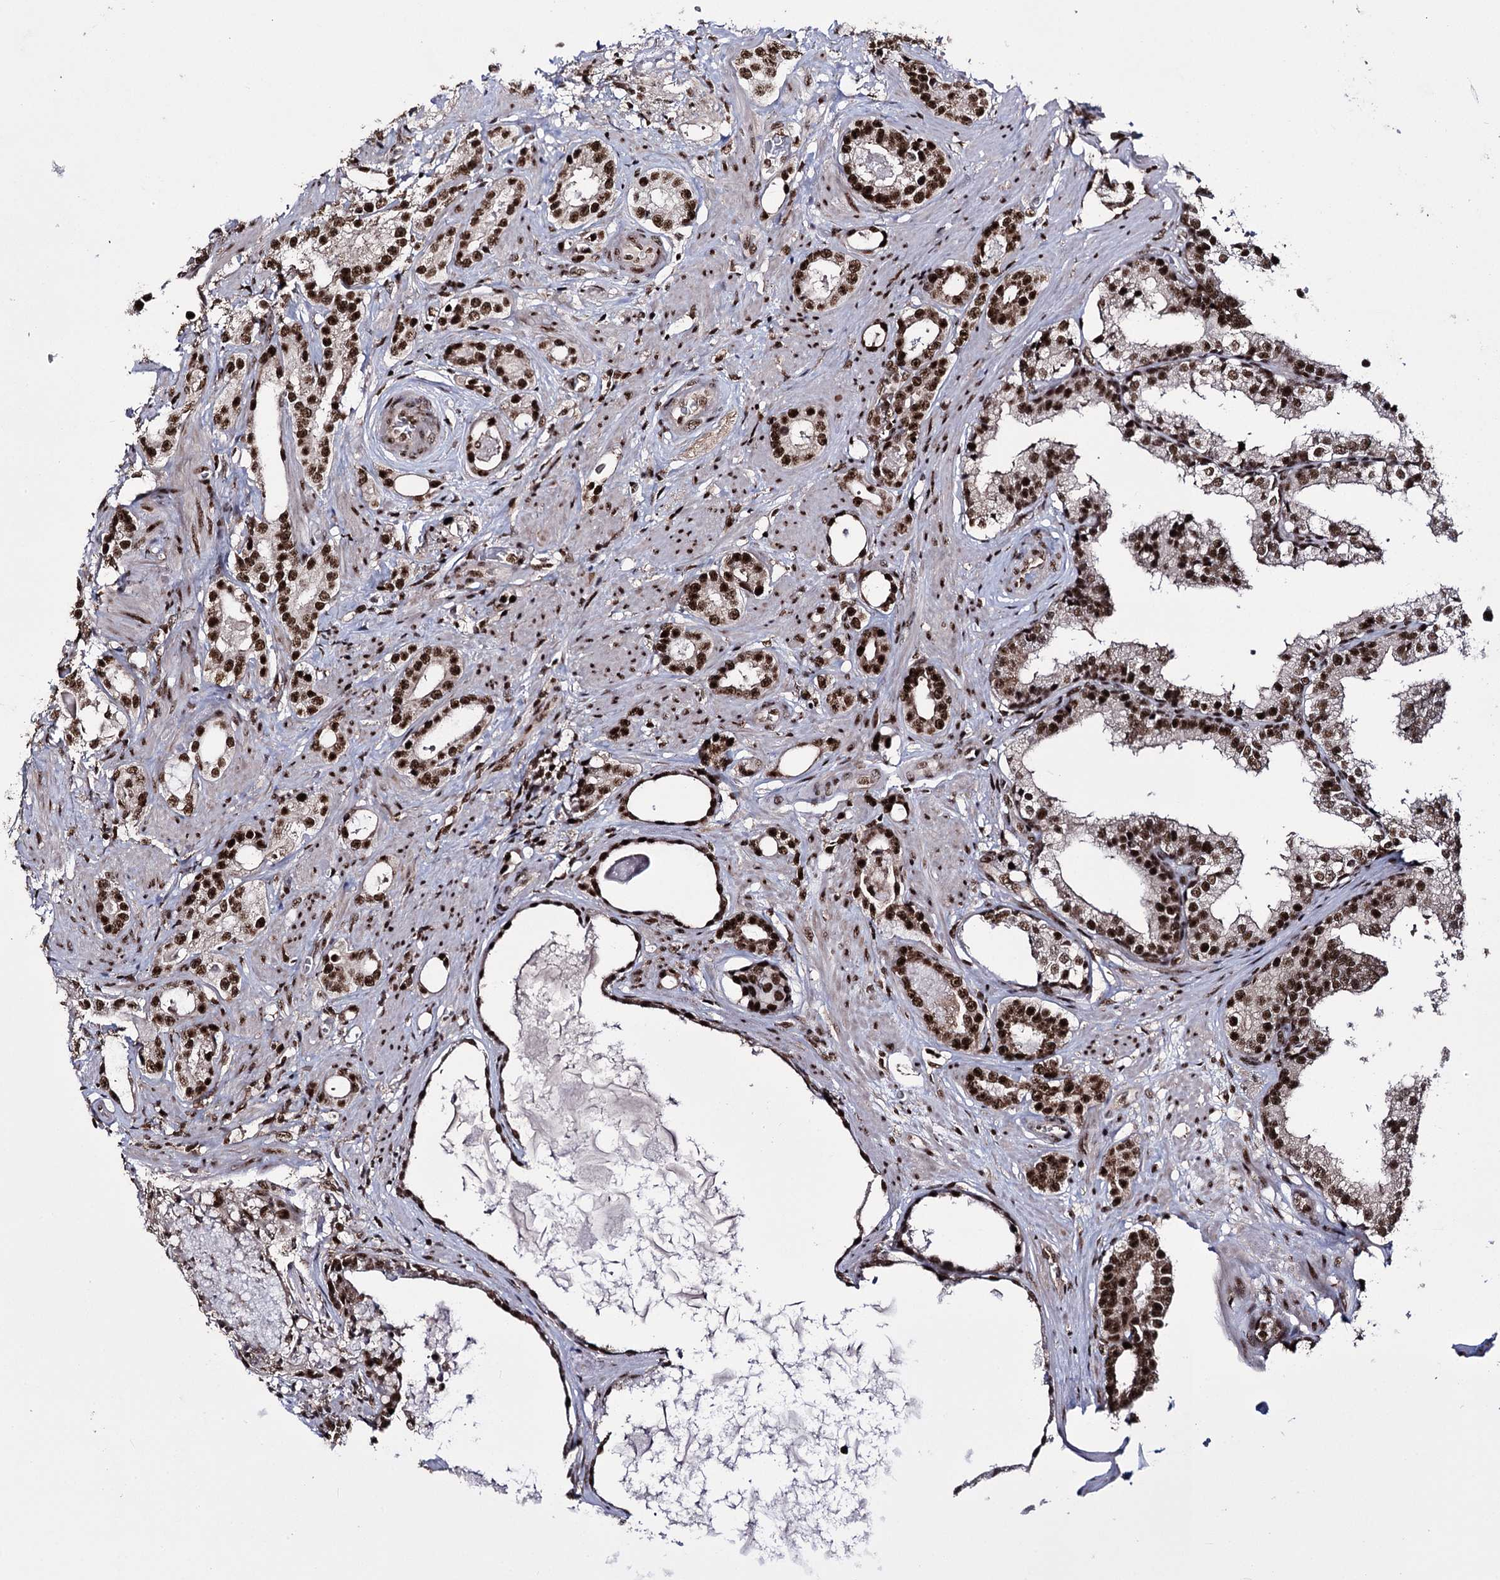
{"staining": {"intensity": "strong", "quantity": ">75%", "location": "nuclear"}, "tissue": "prostate cancer", "cell_type": "Tumor cells", "image_type": "cancer", "snomed": [{"axis": "morphology", "description": "Adenocarcinoma, High grade"}, {"axis": "topography", "description": "Prostate"}], "caption": "High-grade adenocarcinoma (prostate) was stained to show a protein in brown. There is high levels of strong nuclear expression in about >75% of tumor cells. Nuclei are stained in blue.", "gene": "PRPF40A", "patient": {"sex": "male", "age": 58}}